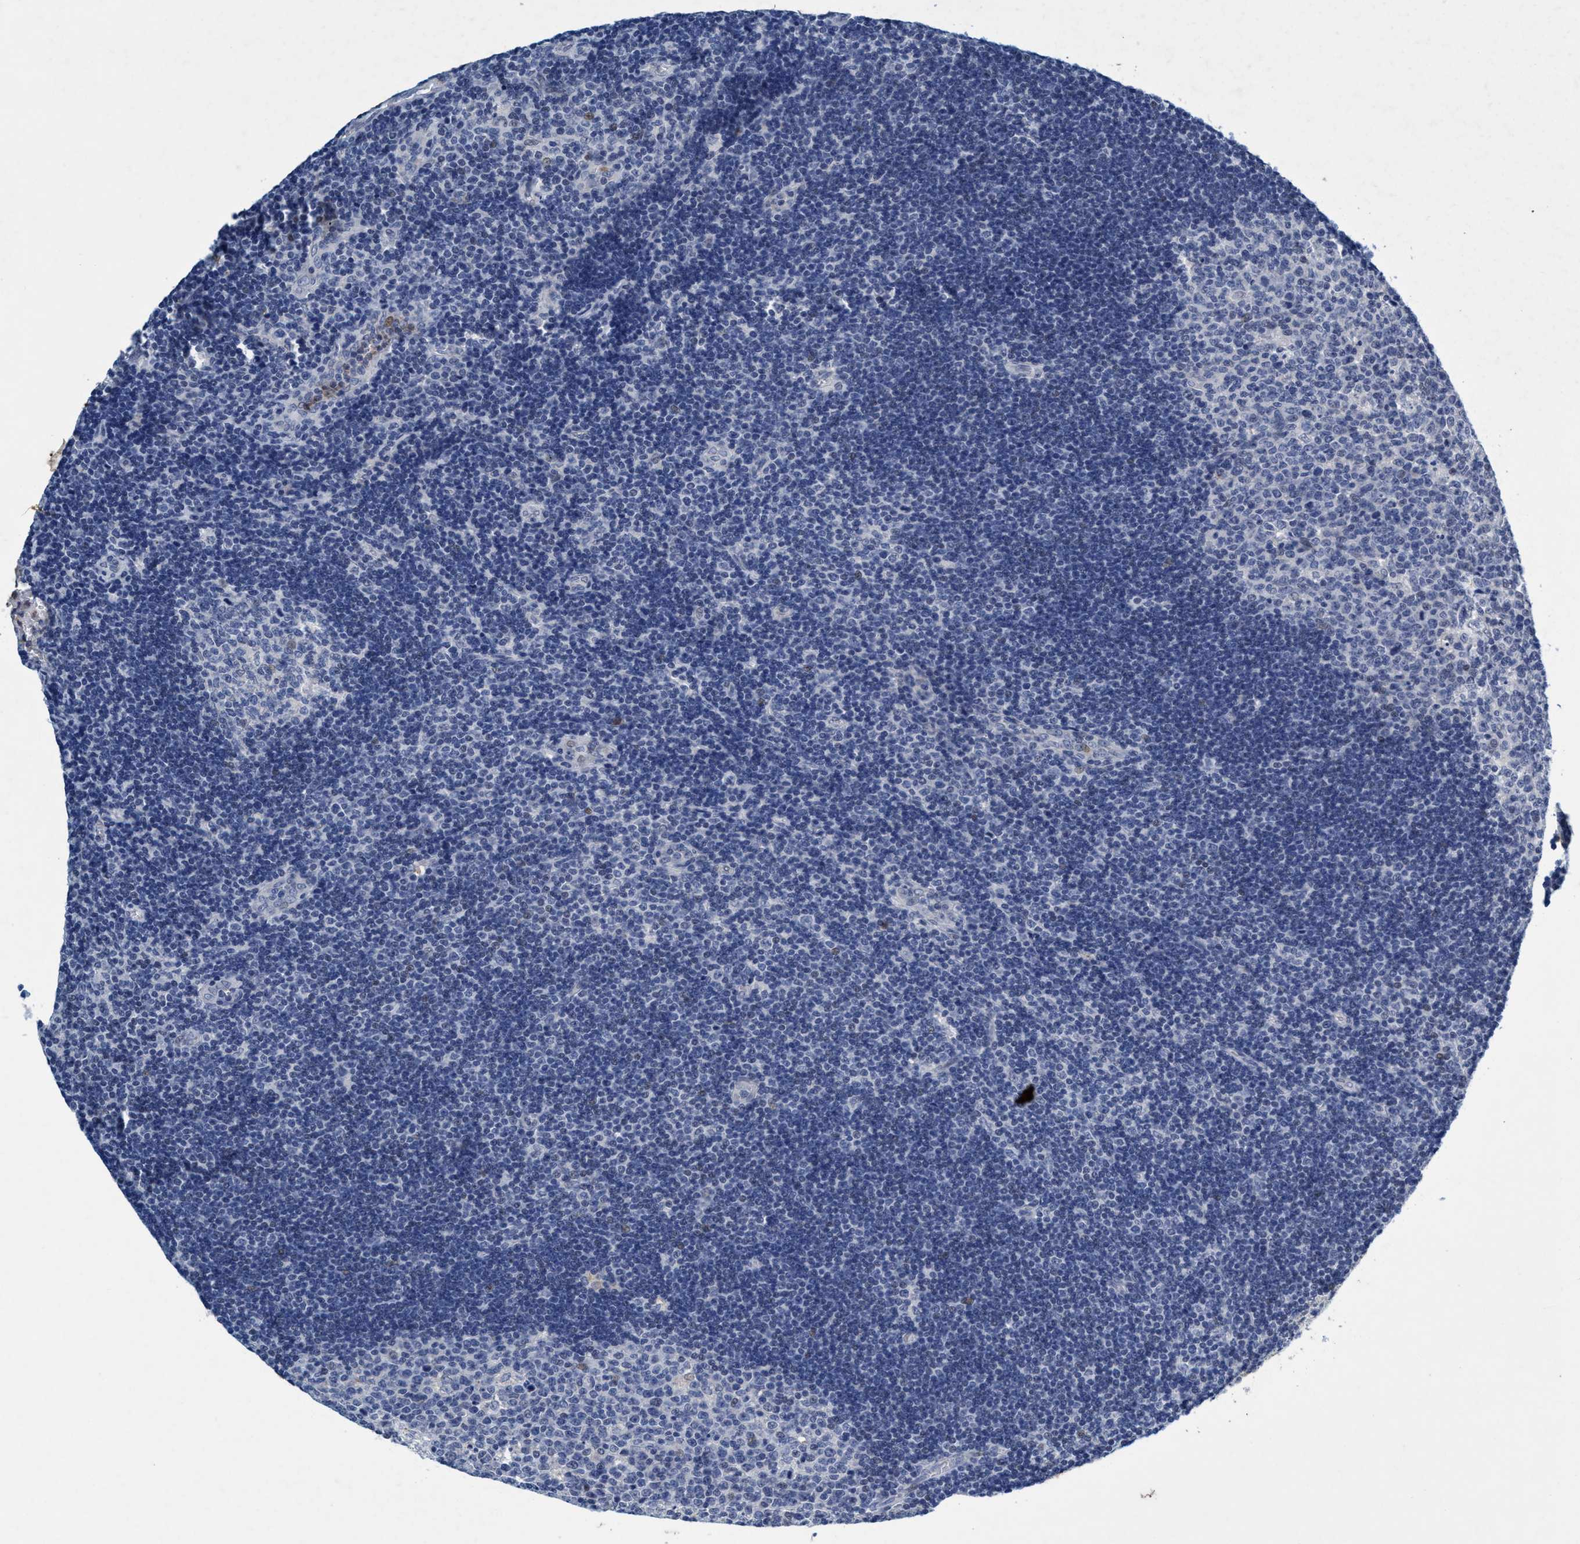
{"staining": {"intensity": "negative", "quantity": "none", "location": "none"}, "tissue": "lymph node", "cell_type": "Germinal center cells", "image_type": "normal", "snomed": [{"axis": "morphology", "description": "Normal tissue, NOS"}, {"axis": "topography", "description": "Lymph node"}, {"axis": "topography", "description": "Salivary gland"}], "caption": "DAB immunohistochemical staining of unremarkable lymph node shows no significant positivity in germinal center cells. Nuclei are stained in blue.", "gene": "GRB14", "patient": {"sex": "male", "age": 8}}